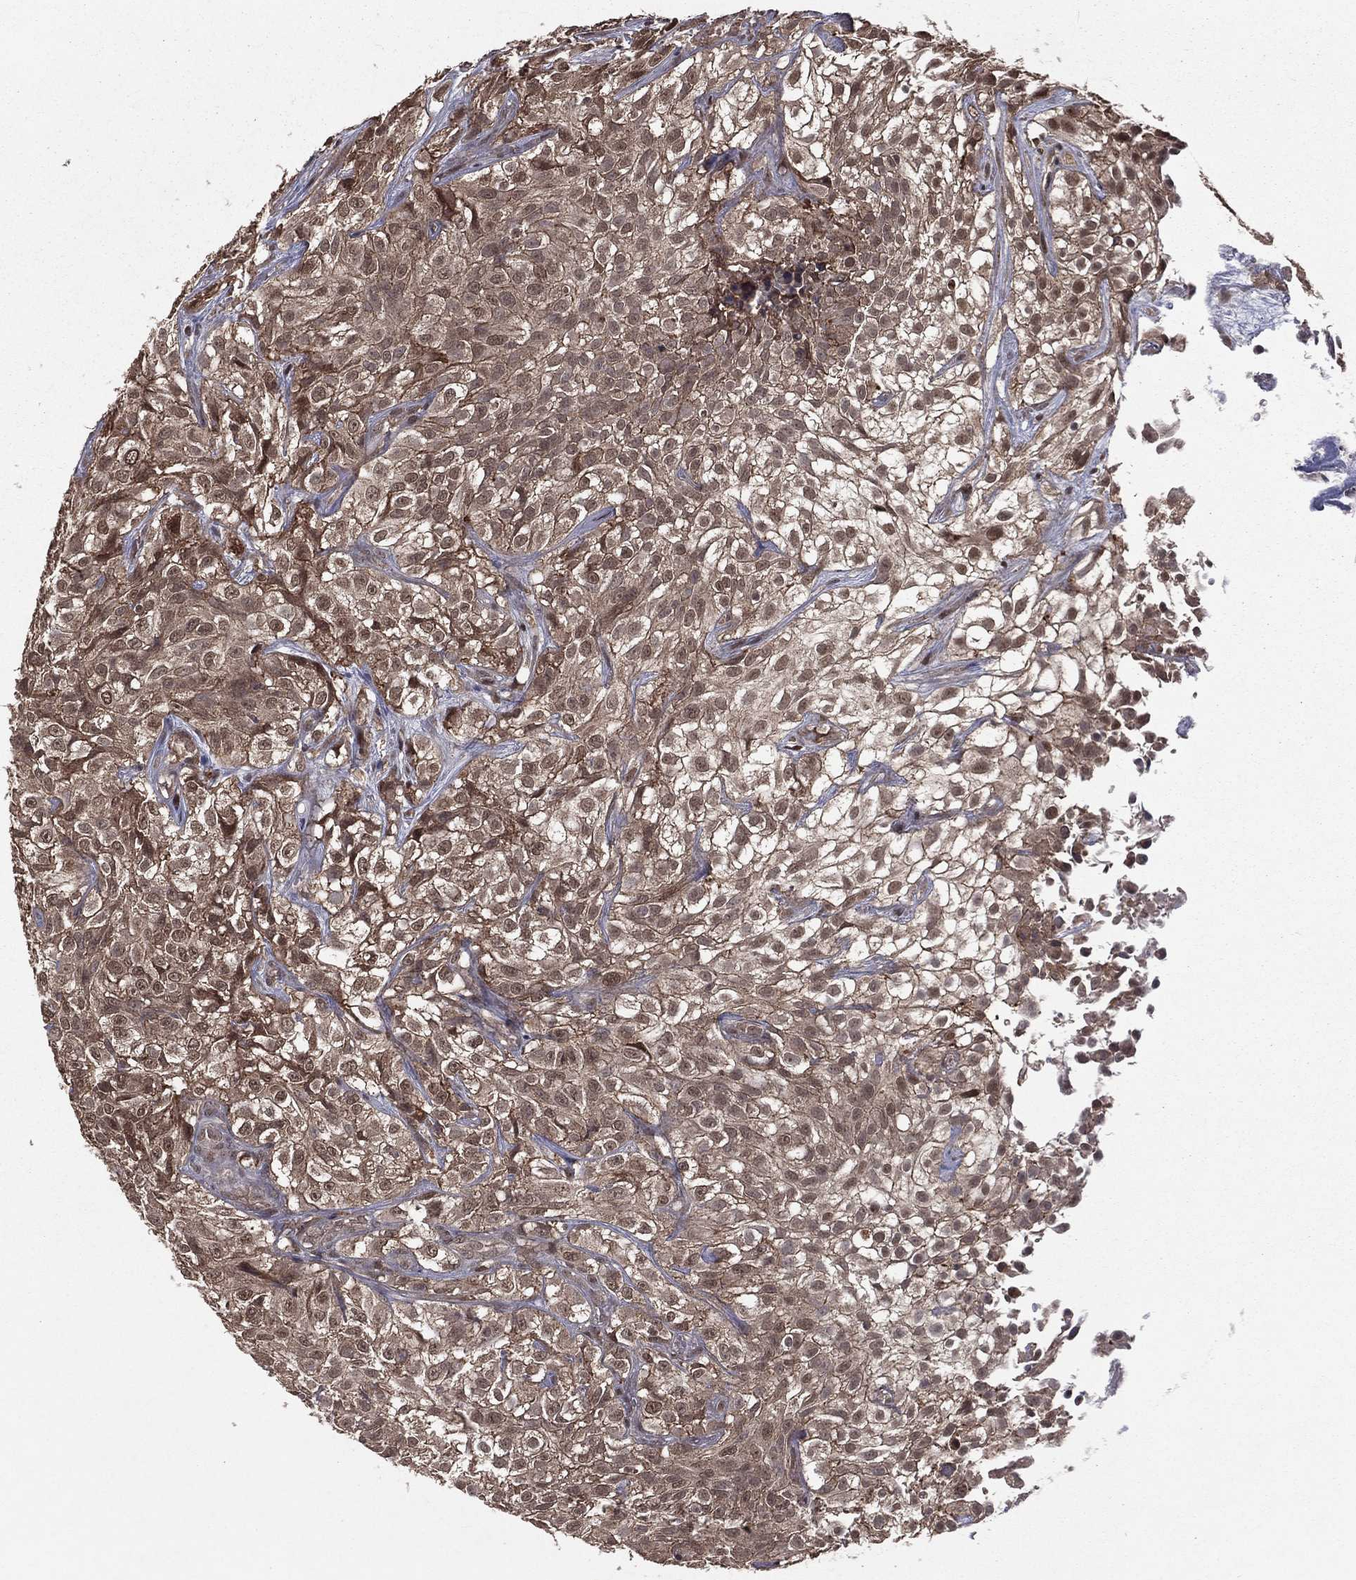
{"staining": {"intensity": "moderate", "quantity": "25%-75%", "location": "cytoplasmic/membranous"}, "tissue": "urothelial cancer", "cell_type": "Tumor cells", "image_type": "cancer", "snomed": [{"axis": "morphology", "description": "Urothelial carcinoma, High grade"}, {"axis": "topography", "description": "Urinary bladder"}], "caption": "Immunohistochemistry image of neoplastic tissue: urothelial cancer stained using immunohistochemistry (IHC) shows medium levels of moderate protein expression localized specifically in the cytoplasmic/membranous of tumor cells, appearing as a cytoplasmic/membranous brown color.", "gene": "ZDHHC15", "patient": {"sex": "male", "age": 56}}